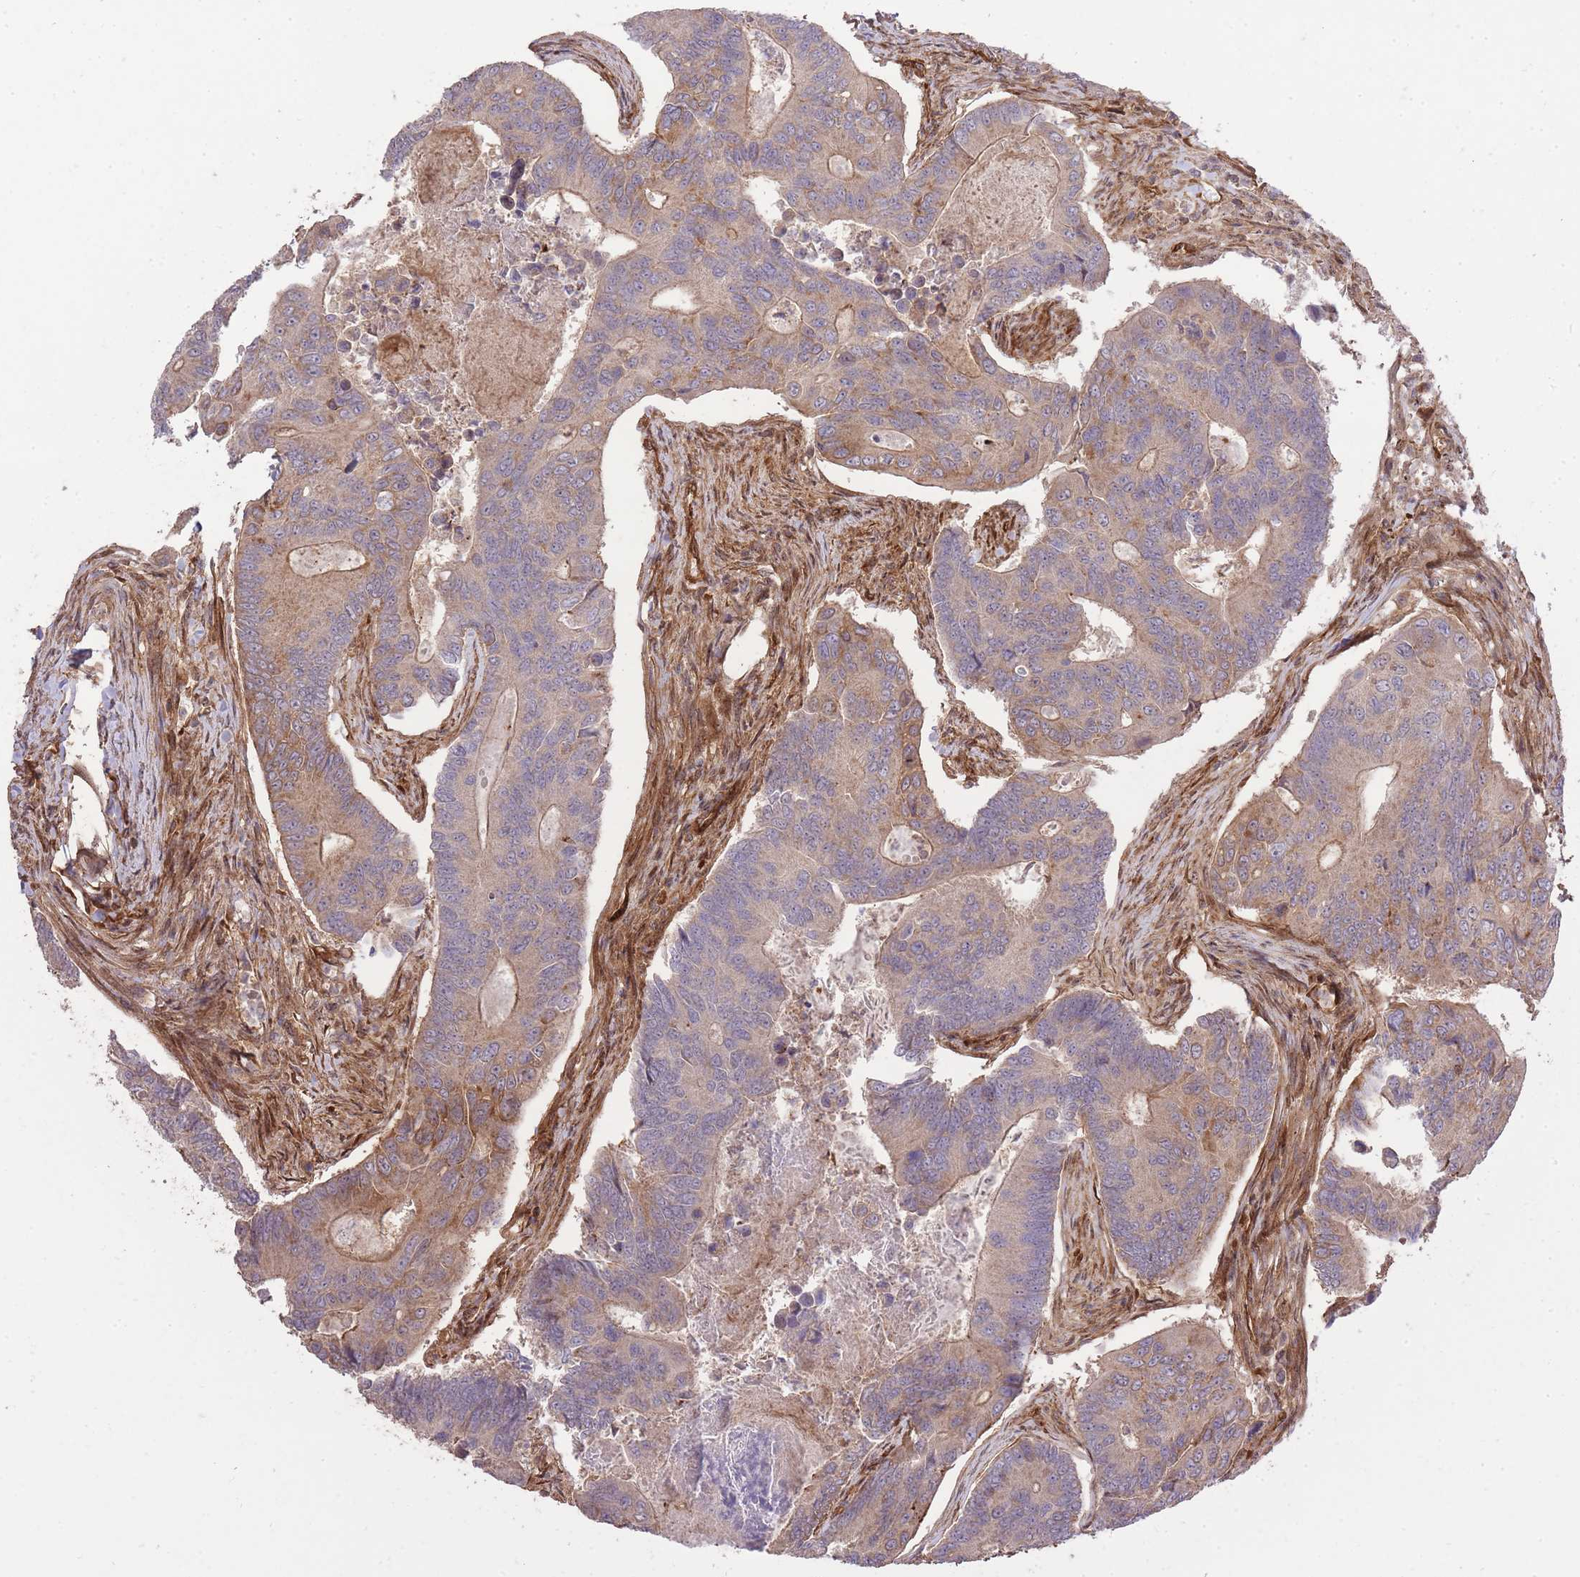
{"staining": {"intensity": "moderate", "quantity": "25%-75%", "location": "cytoplasmic/membranous"}, "tissue": "colorectal cancer", "cell_type": "Tumor cells", "image_type": "cancer", "snomed": [{"axis": "morphology", "description": "Adenocarcinoma, NOS"}, {"axis": "topography", "description": "Colon"}], "caption": "This is a micrograph of immunohistochemistry (IHC) staining of colorectal adenocarcinoma, which shows moderate expression in the cytoplasmic/membranous of tumor cells.", "gene": "PLD1", "patient": {"sex": "female", "age": 67}}